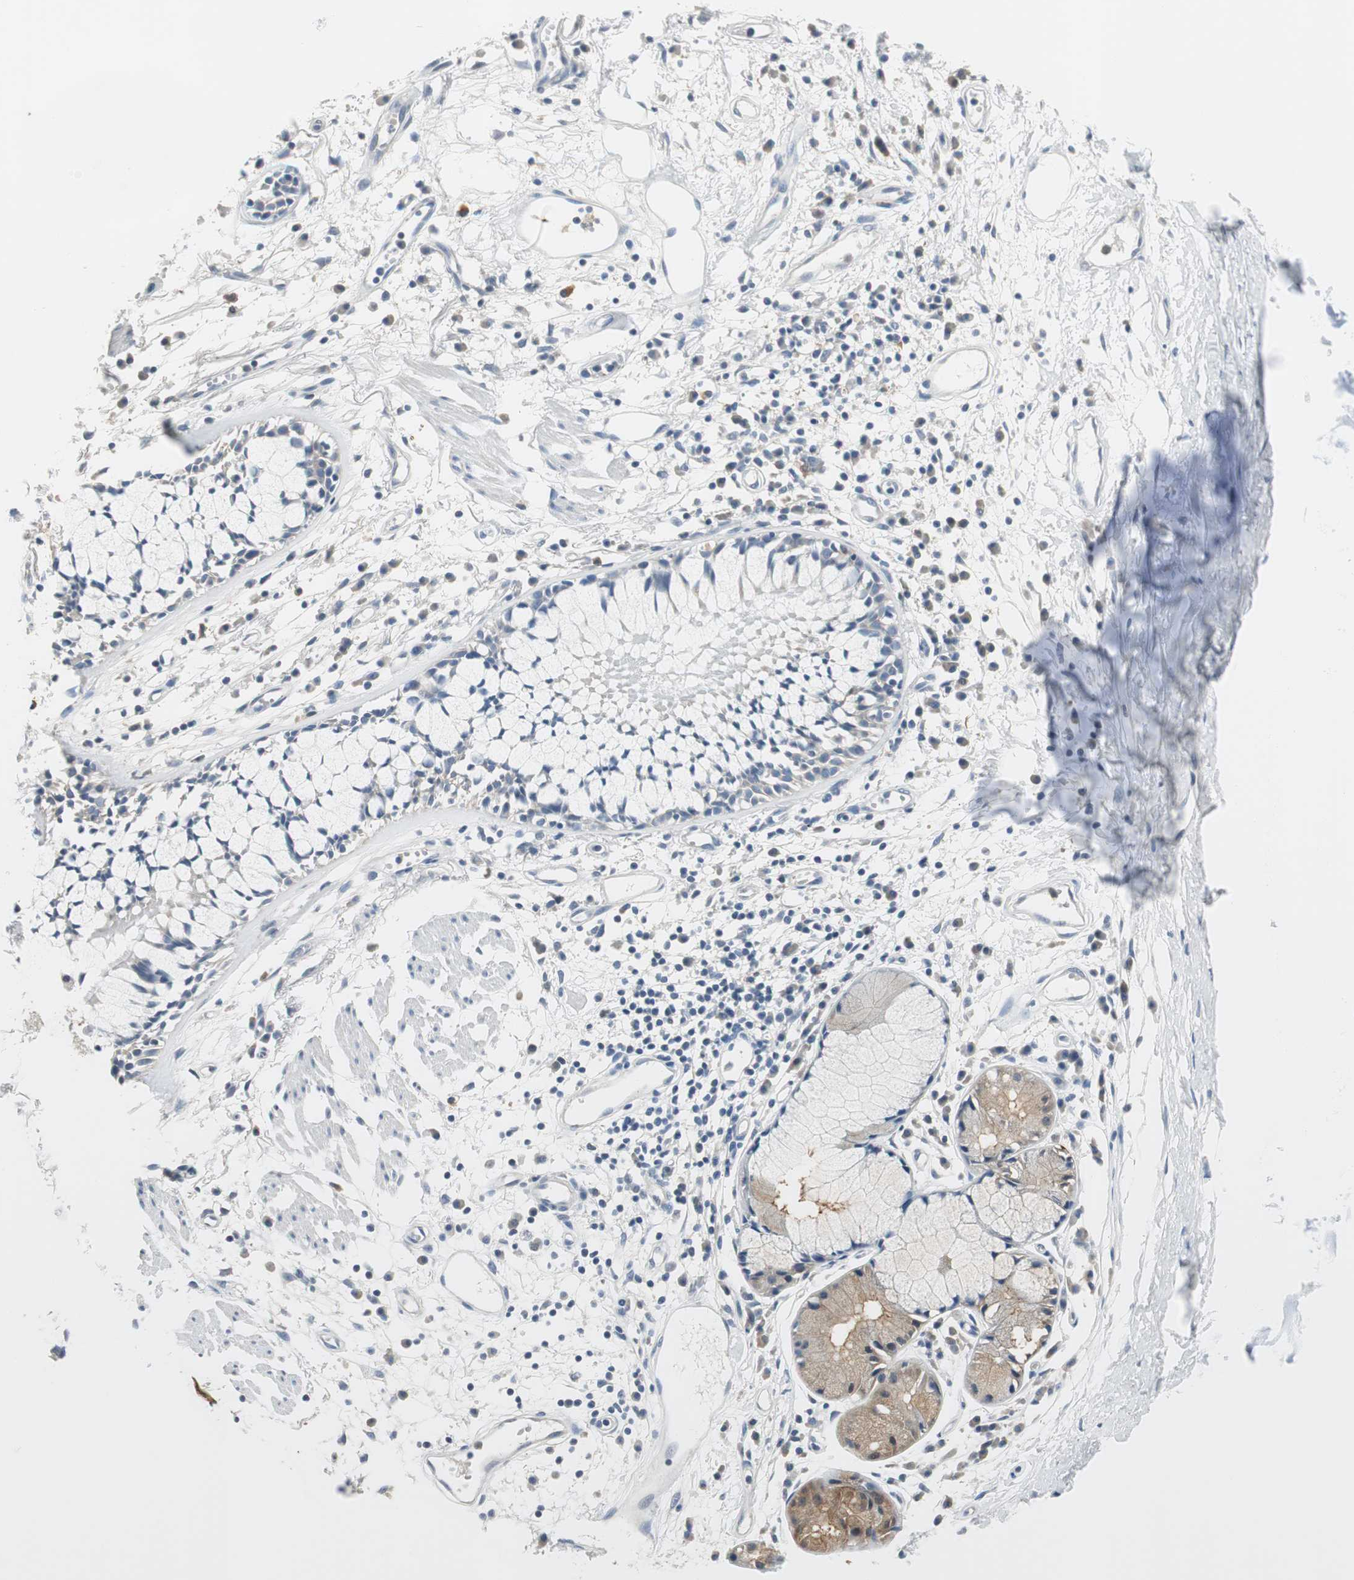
{"staining": {"intensity": "negative", "quantity": "none", "location": "none"}, "tissue": "adipose tissue", "cell_type": "Adipocytes", "image_type": "normal", "snomed": [{"axis": "morphology", "description": "Normal tissue, NOS"}, {"axis": "morphology", "description": "Adenocarcinoma, NOS"}, {"axis": "topography", "description": "Cartilage tissue"}, {"axis": "topography", "description": "Bronchus"}, {"axis": "topography", "description": "Lung"}], "caption": "Immunohistochemical staining of unremarkable adipose tissue displays no significant expression in adipocytes.", "gene": "MSTO1", "patient": {"sex": "female", "age": 67}}